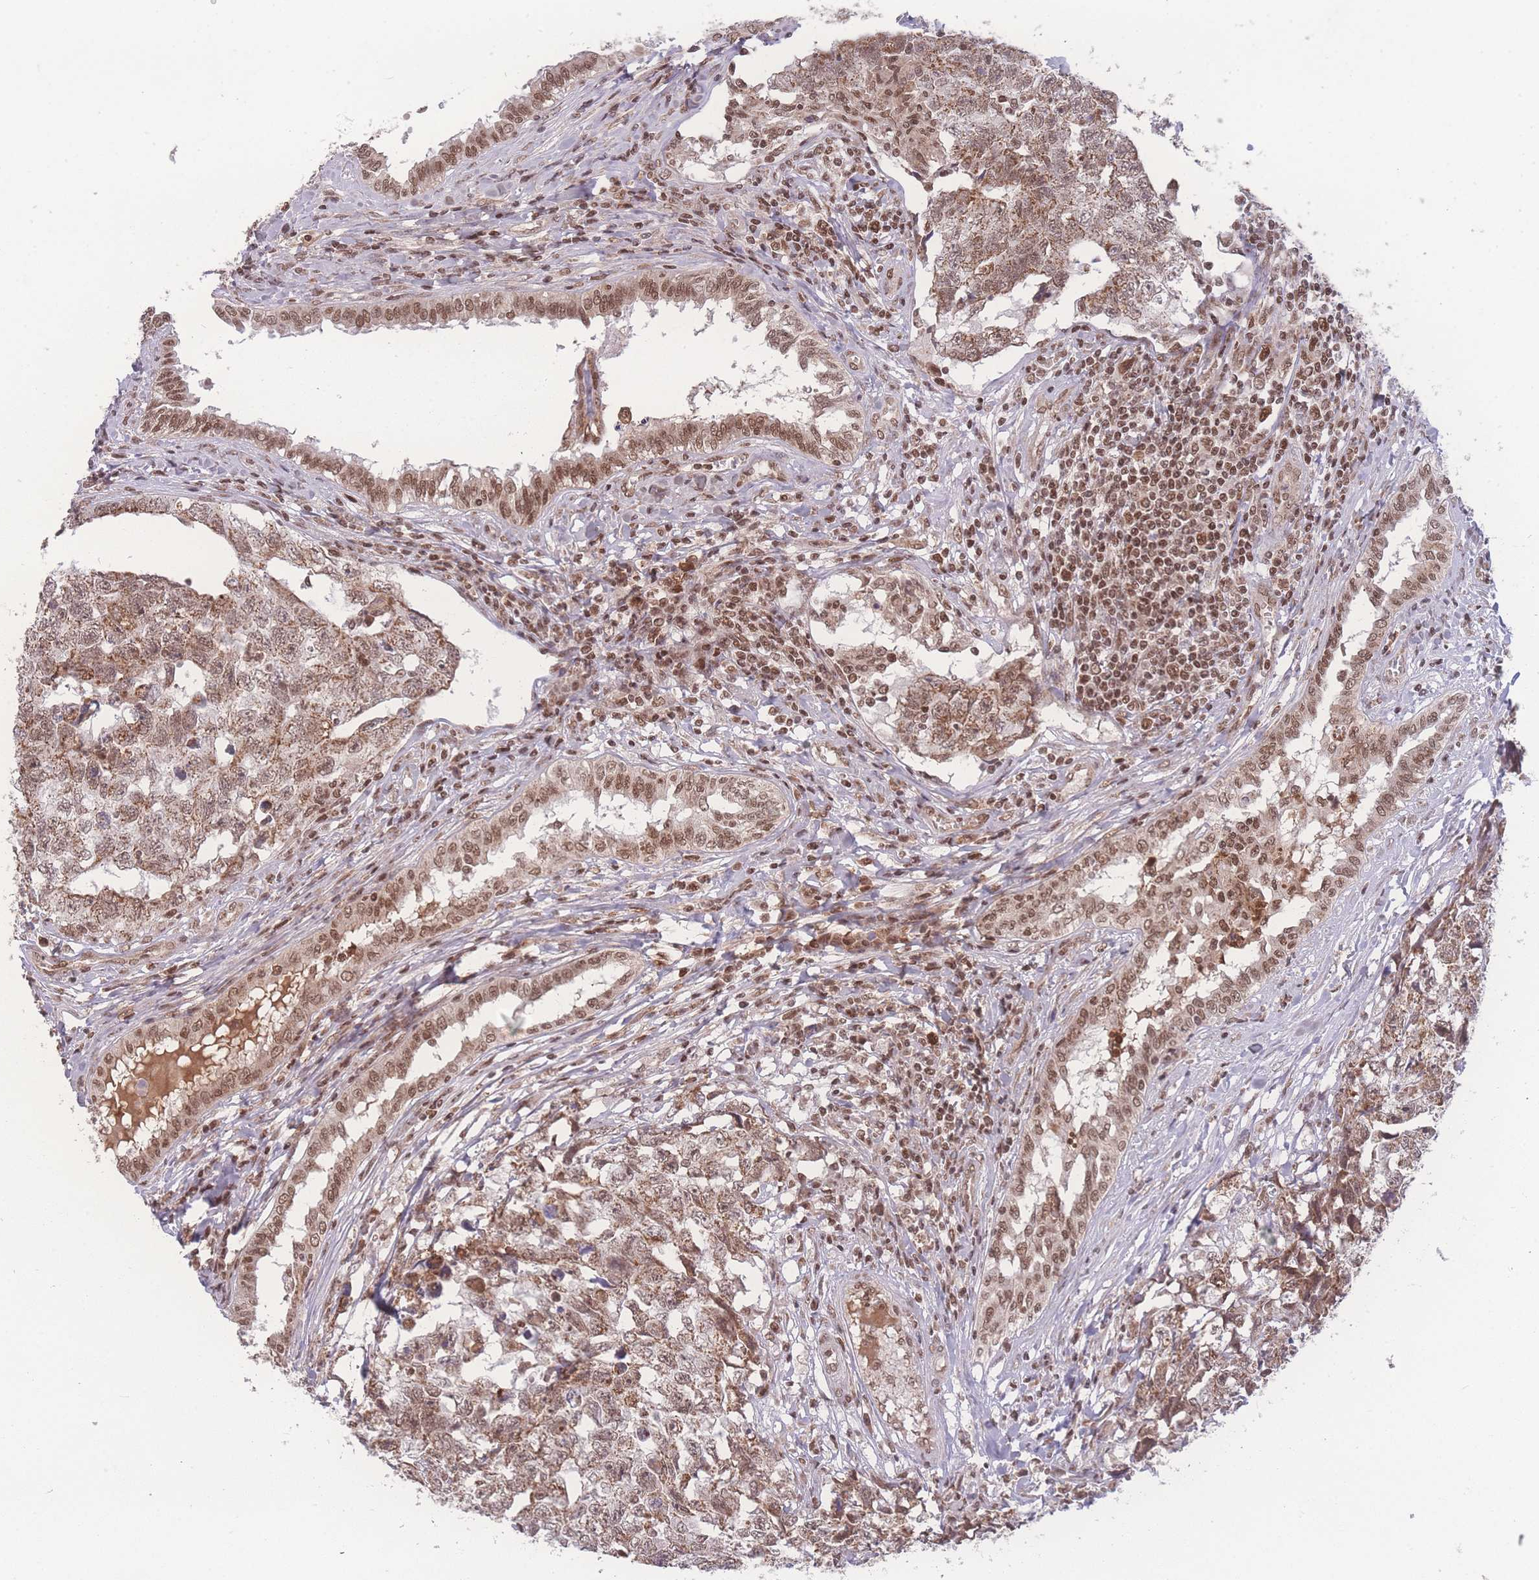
{"staining": {"intensity": "moderate", "quantity": ">75%", "location": "cytoplasmic/membranous,nuclear"}, "tissue": "testis cancer", "cell_type": "Tumor cells", "image_type": "cancer", "snomed": [{"axis": "morphology", "description": "Carcinoma, Embryonal, NOS"}, {"axis": "topography", "description": "Testis"}], "caption": "Testis embryonal carcinoma stained for a protein shows moderate cytoplasmic/membranous and nuclear positivity in tumor cells.", "gene": "RAVER1", "patient": {"sex": "male", "age": 31}}